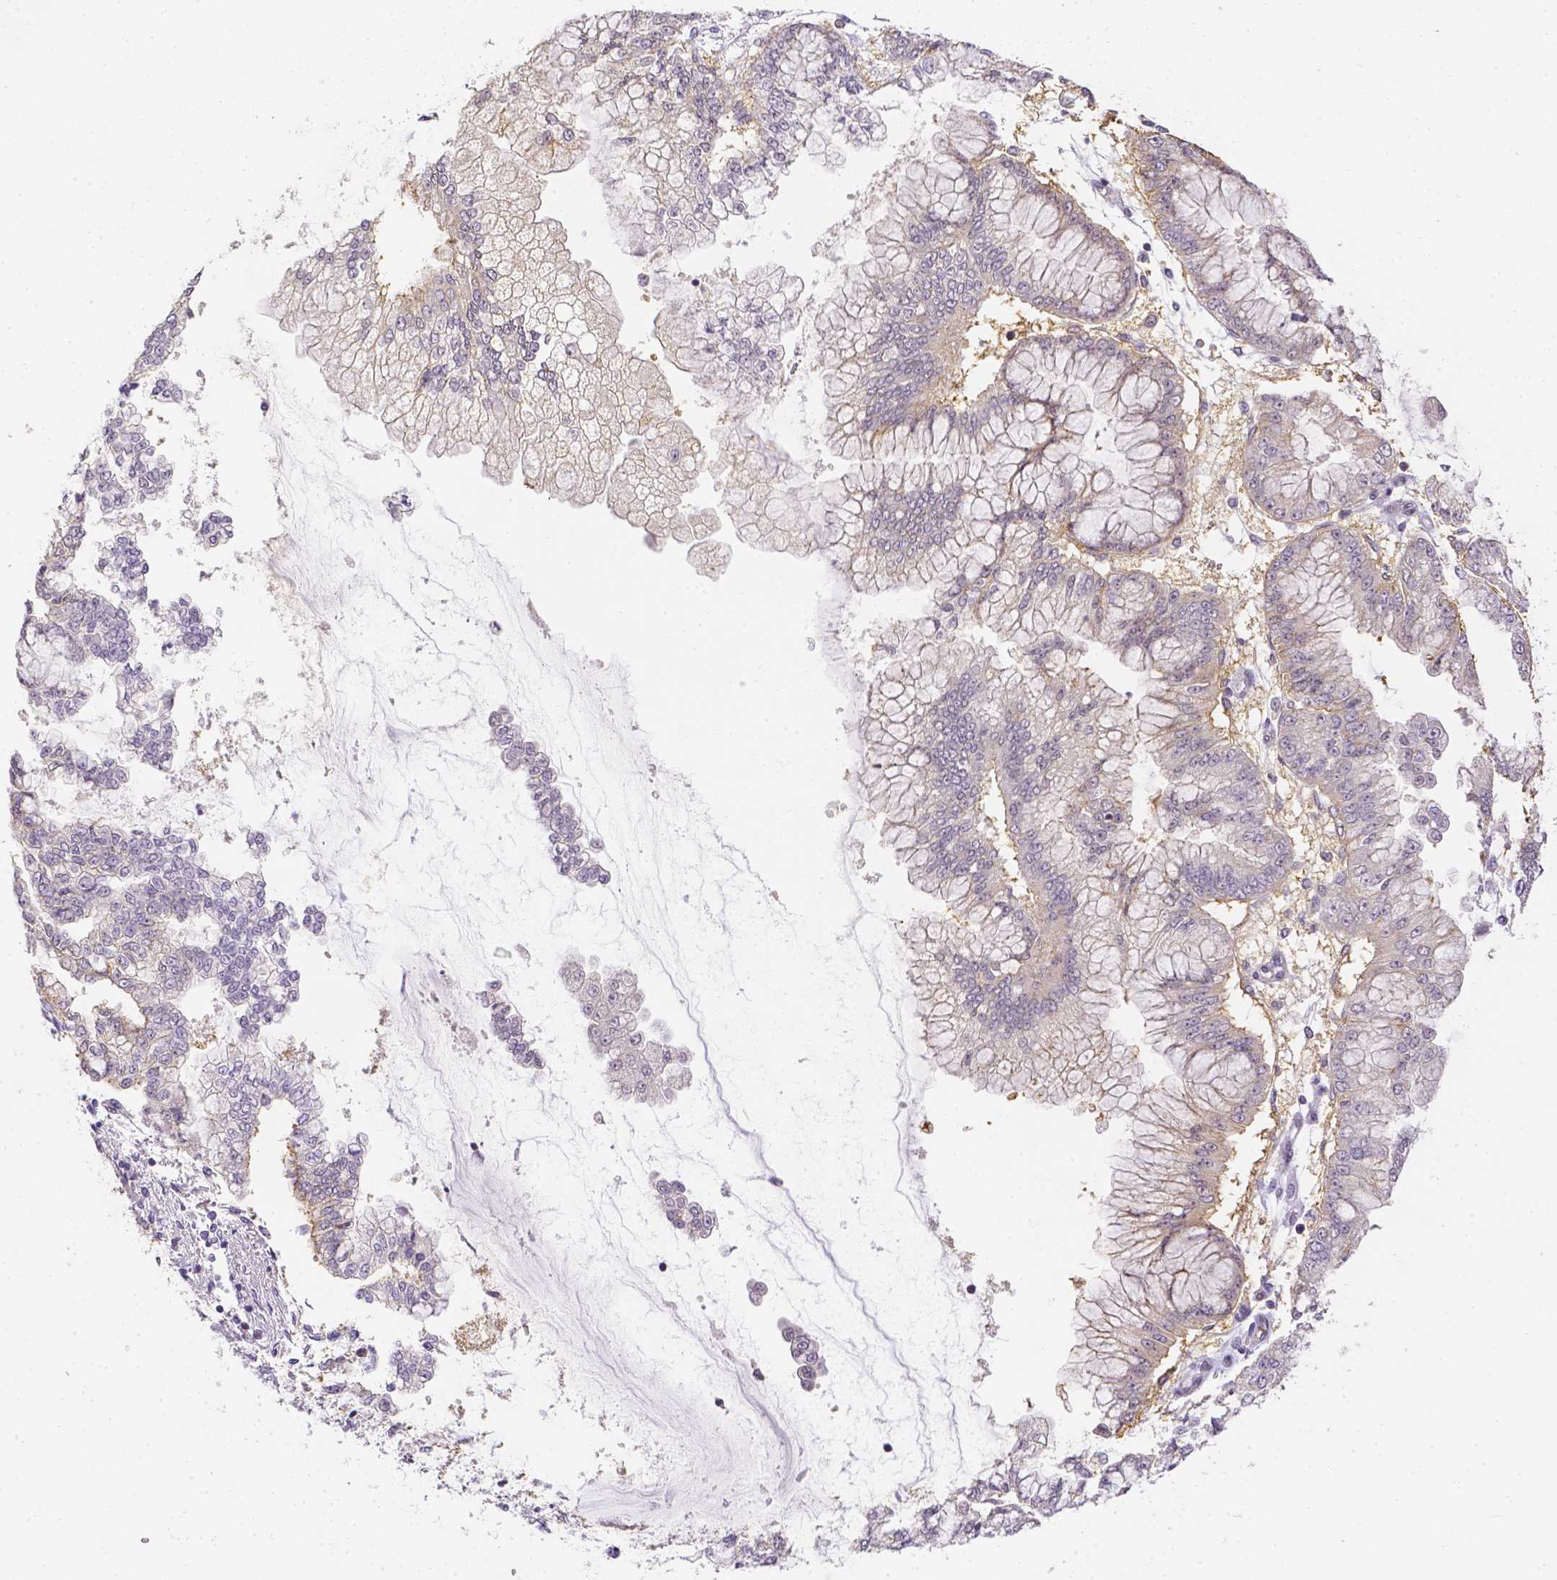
{"staining": {"intensity": "negative", "quantity": "none", "location": "none"}, "tissue": "stomach cancer", "cell_type": "Tumor cells", "image_type": "cancer", "snomed": [{"axis": "morphology", "description": "Adenocarcinoma, NOS"}, {"axis": "topography", "description": "Stomach, upper"}], "caption": "This is an IHC micrograph of human stomach cancer (adenocarcinoma). There is no staining in tumor cells.", "gene": "ZNF280B", "patient": {"sex": "female", "age": 74}}